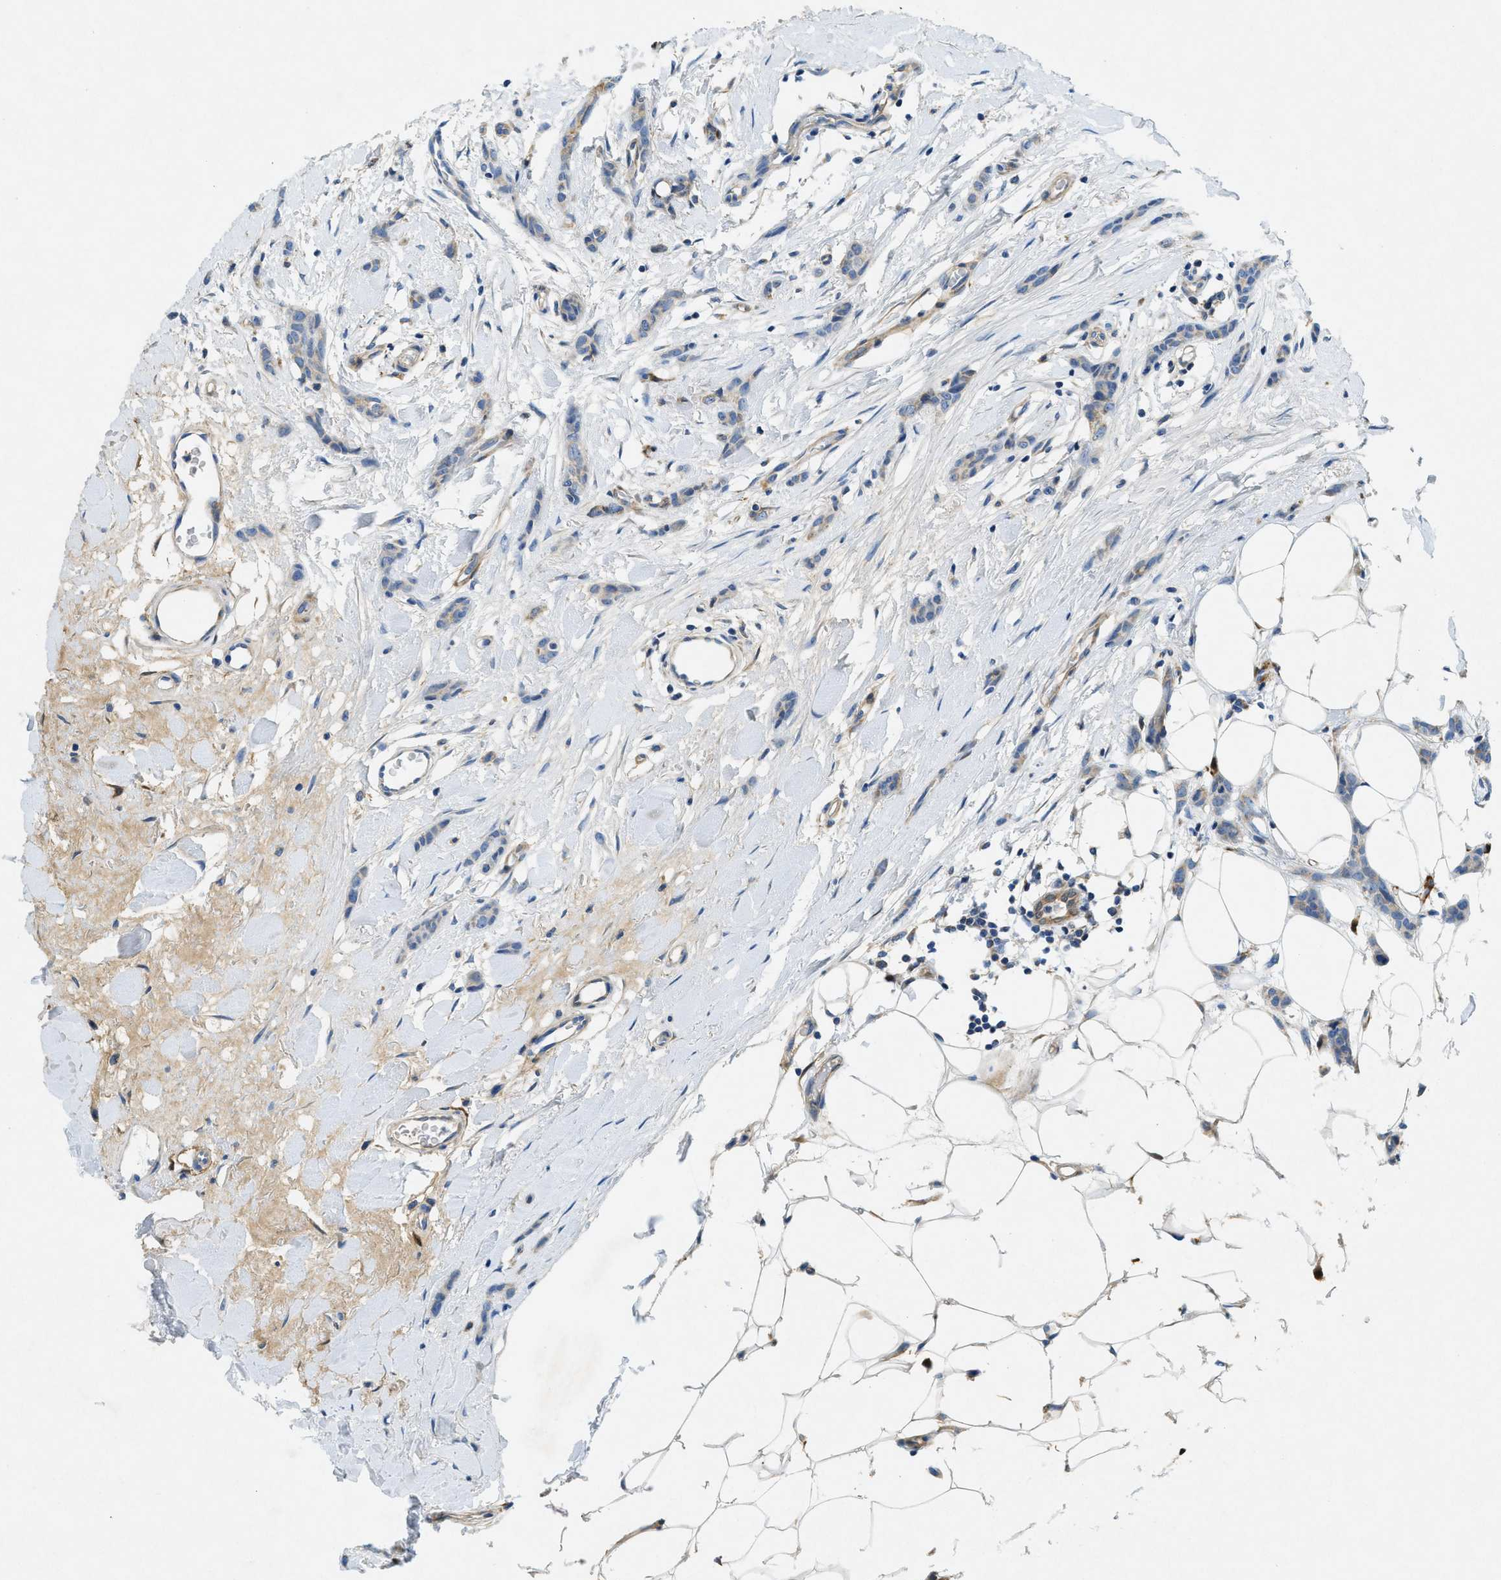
{"staining": {"intensity": "weak", "quantity": "<25%", "location": "cytoplasmic/membranous"}, "tissue": "breast cancer", "cell_type": "Tumor cells", "image_type": "cancer", "snomed": [{"axis": "morphology", "description": "Lobular carcinoma"}, {"axis": "topography", "description": "Skin"}, {"axis": "topography", "description": "Breast"}], "caption": "An immunohistochemistry (IHC) micrograph of breast cancer is shown. There is no staining in tumor cells of breast cancer.", "gene": "CYGB", "patient": {"sex": "female", "age": 46}}